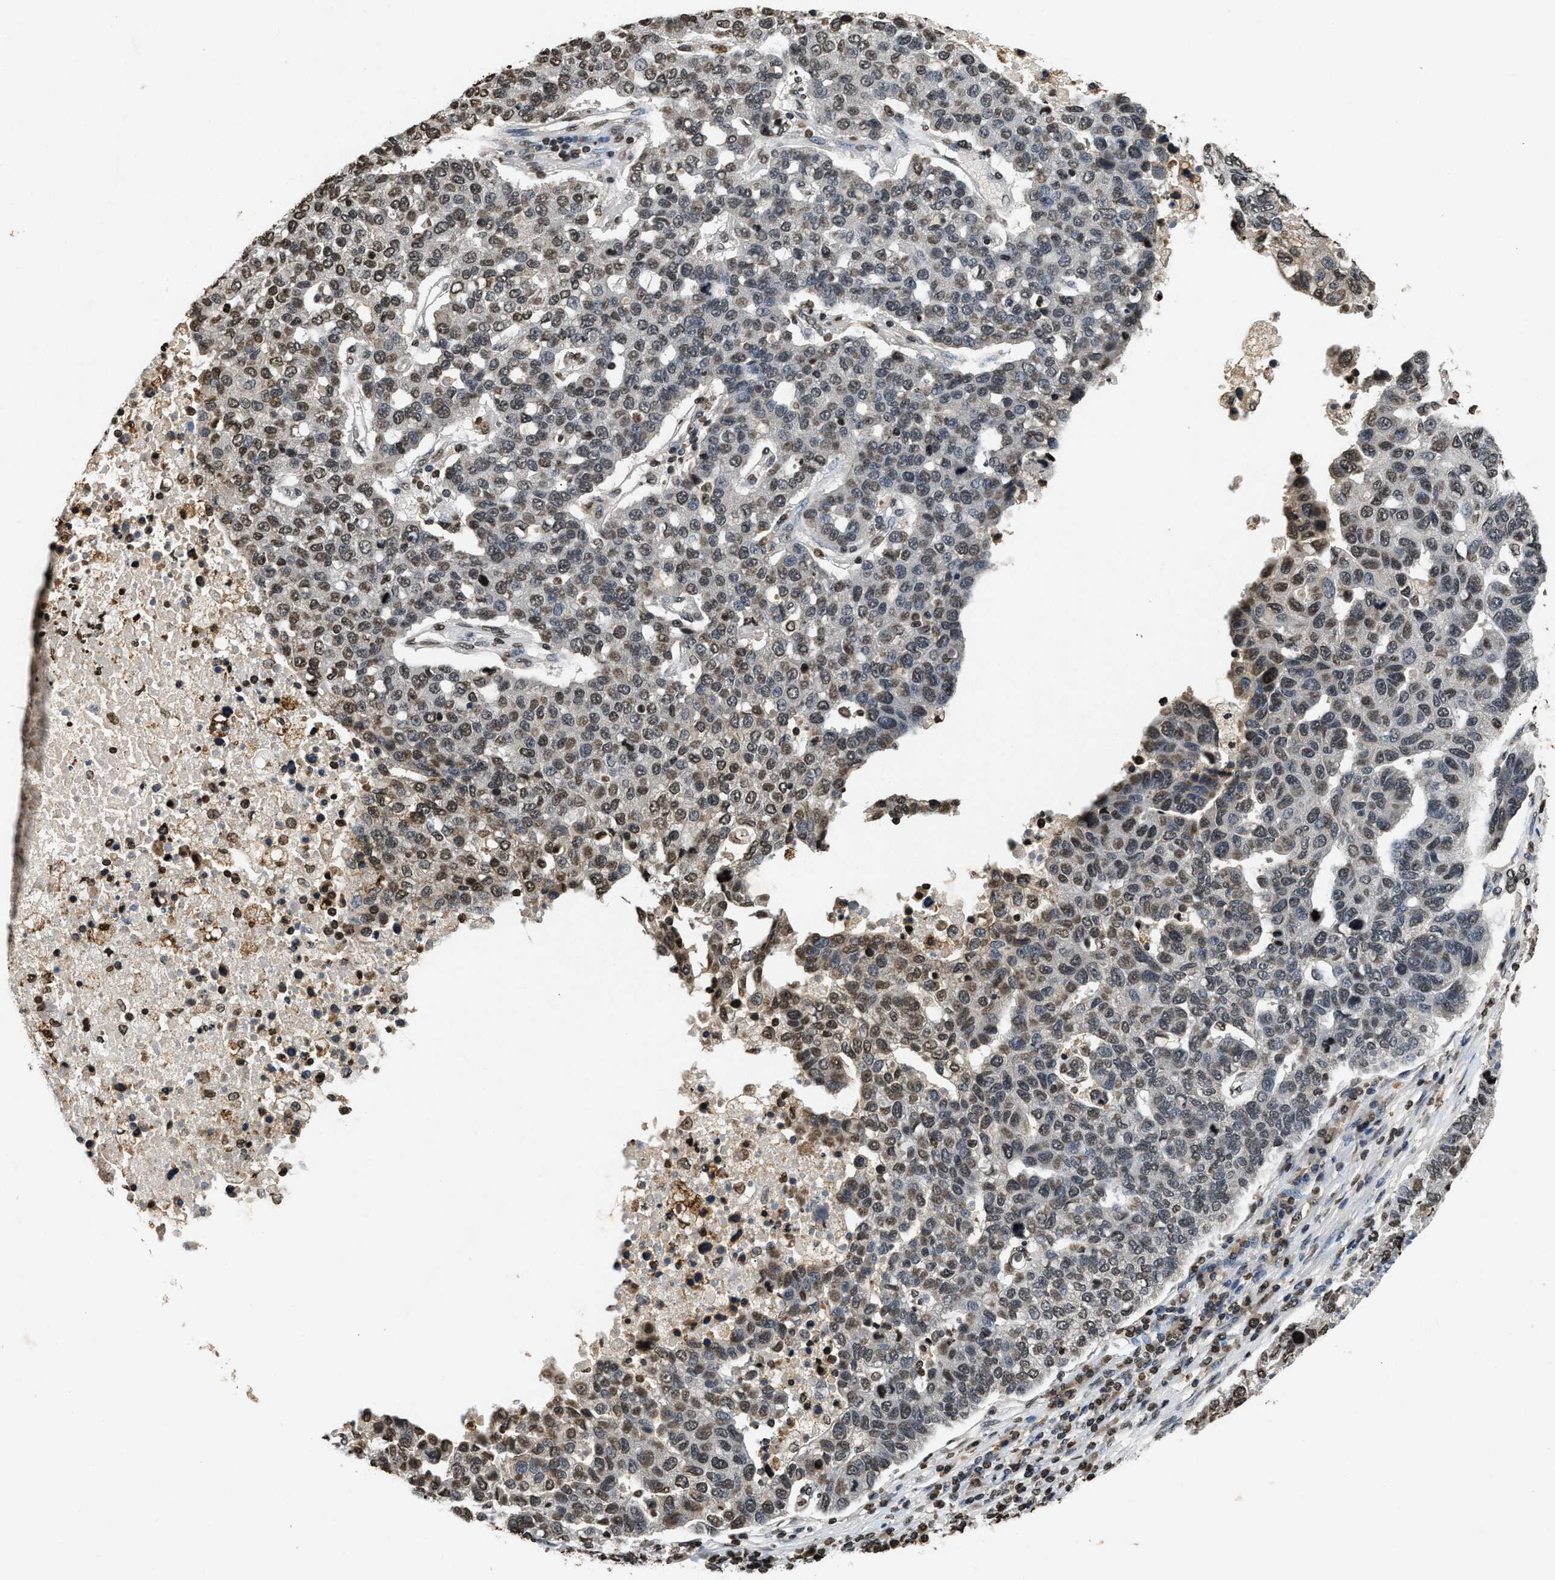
{"staining": {"intensity": "weak", "quantity": "25%-75%", "location": "nuclear"}, "tissue": "pancreatic cancer", "cell_type": "Tumor cells", "image_type": "cancer", "snomed": [{"axis": "morphology", "description": "Adenocarcinoma, NOS"}, {"axis": "topography", "description": "Pancreas"}], "caption": "Protein expression analysis of pancreatic cancer demonstrates weak nuclear expression in approximately 25%-75% of tumor cells.", "gene": "DNASE1L3", "patient": {"sex": "female", "age": 61}}